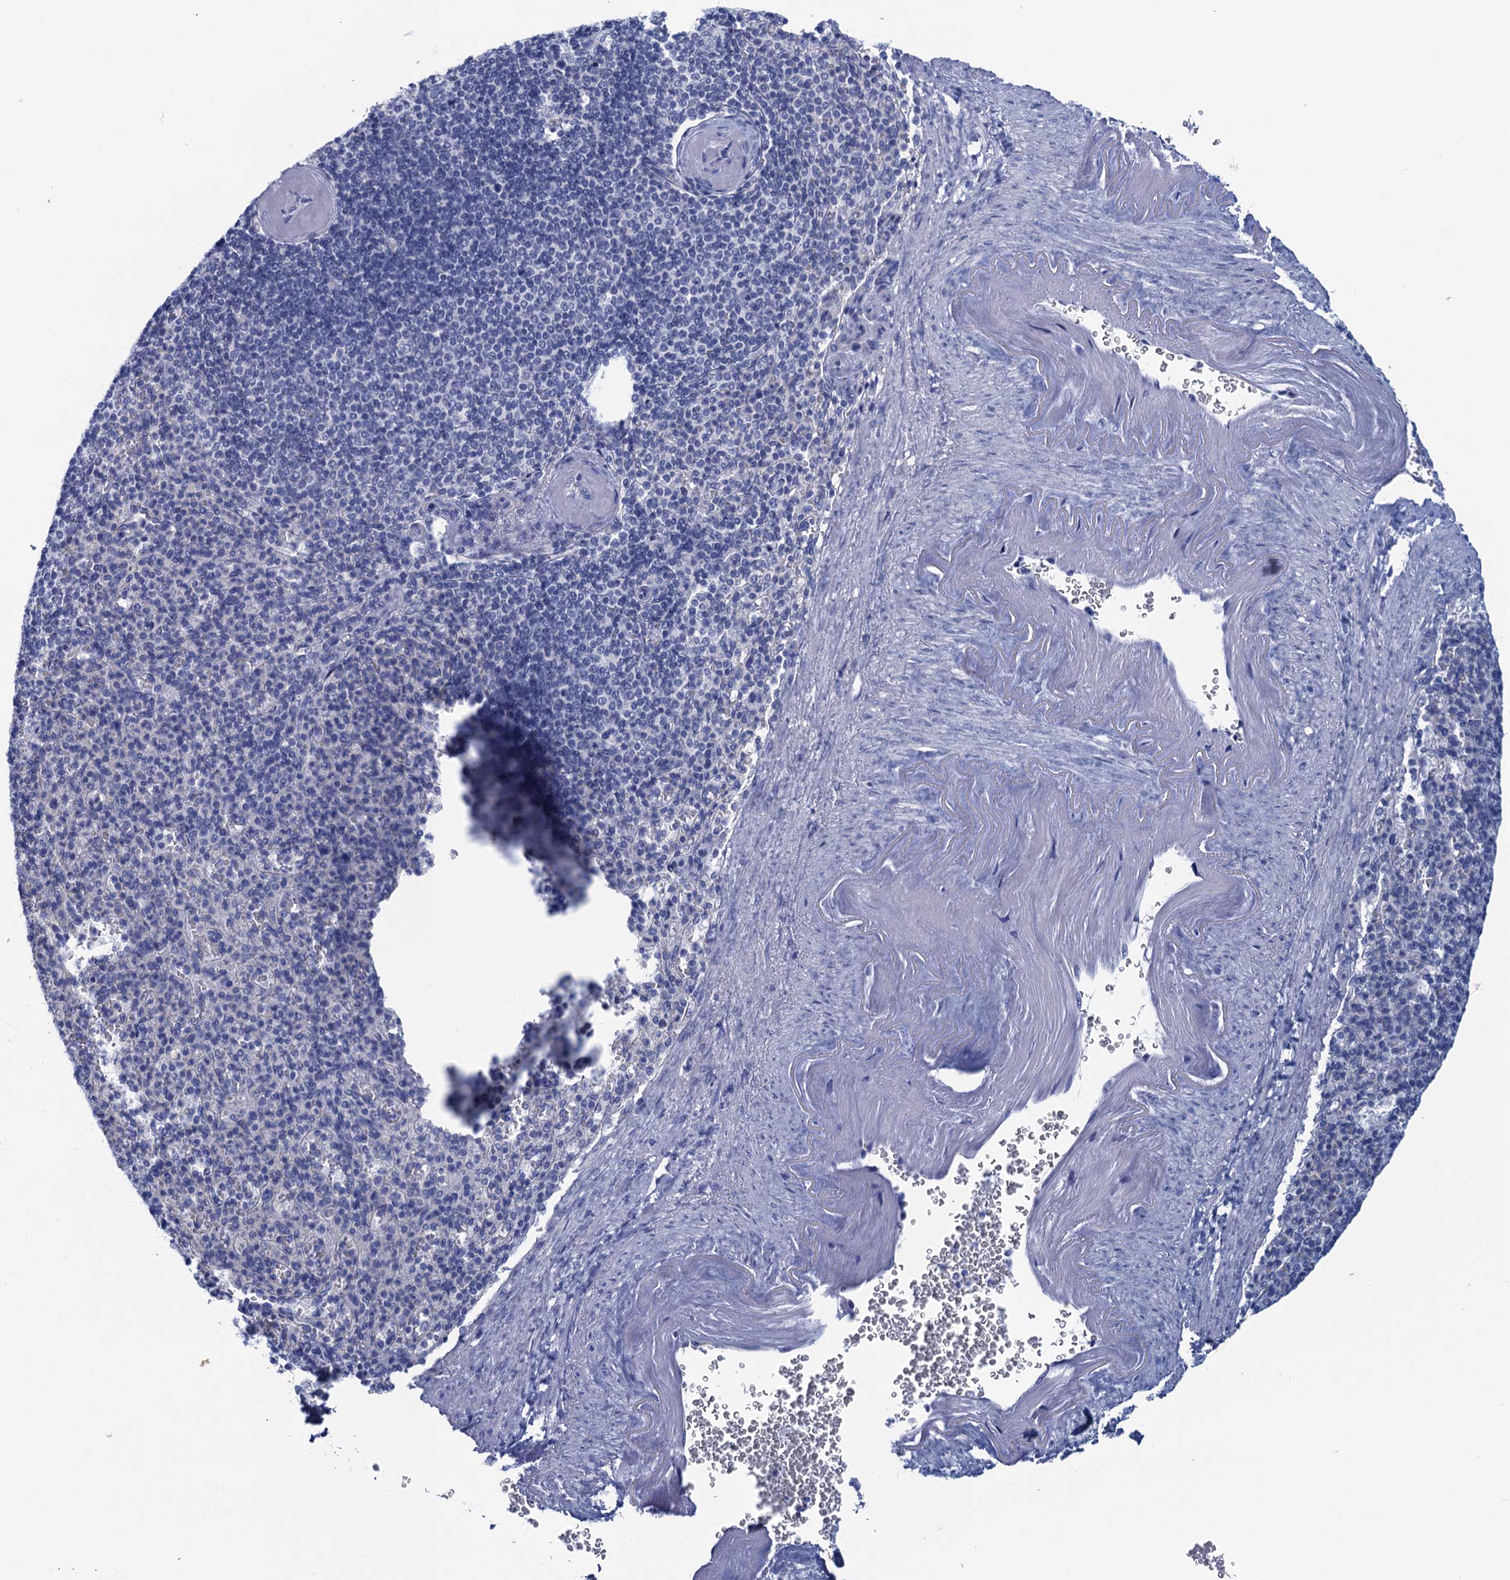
{"staining": {"intensity": "negative", "quantity": "none", "location": "none"}, "tissue": "spleen", "cell_type": "Cells in red pulp", "image_type": "normal", "snomed": [{"axis": "morphology", "description": "Normal tissue, NOS"}, {"axis": "topography", "description": "Spleen"}], "caption": "This is an immunohistochemistry image of normal human spleen. There is no staining in cells in red pulp.", "gene": "CALML5", "patient": {"sex": "female", "age": 74}}